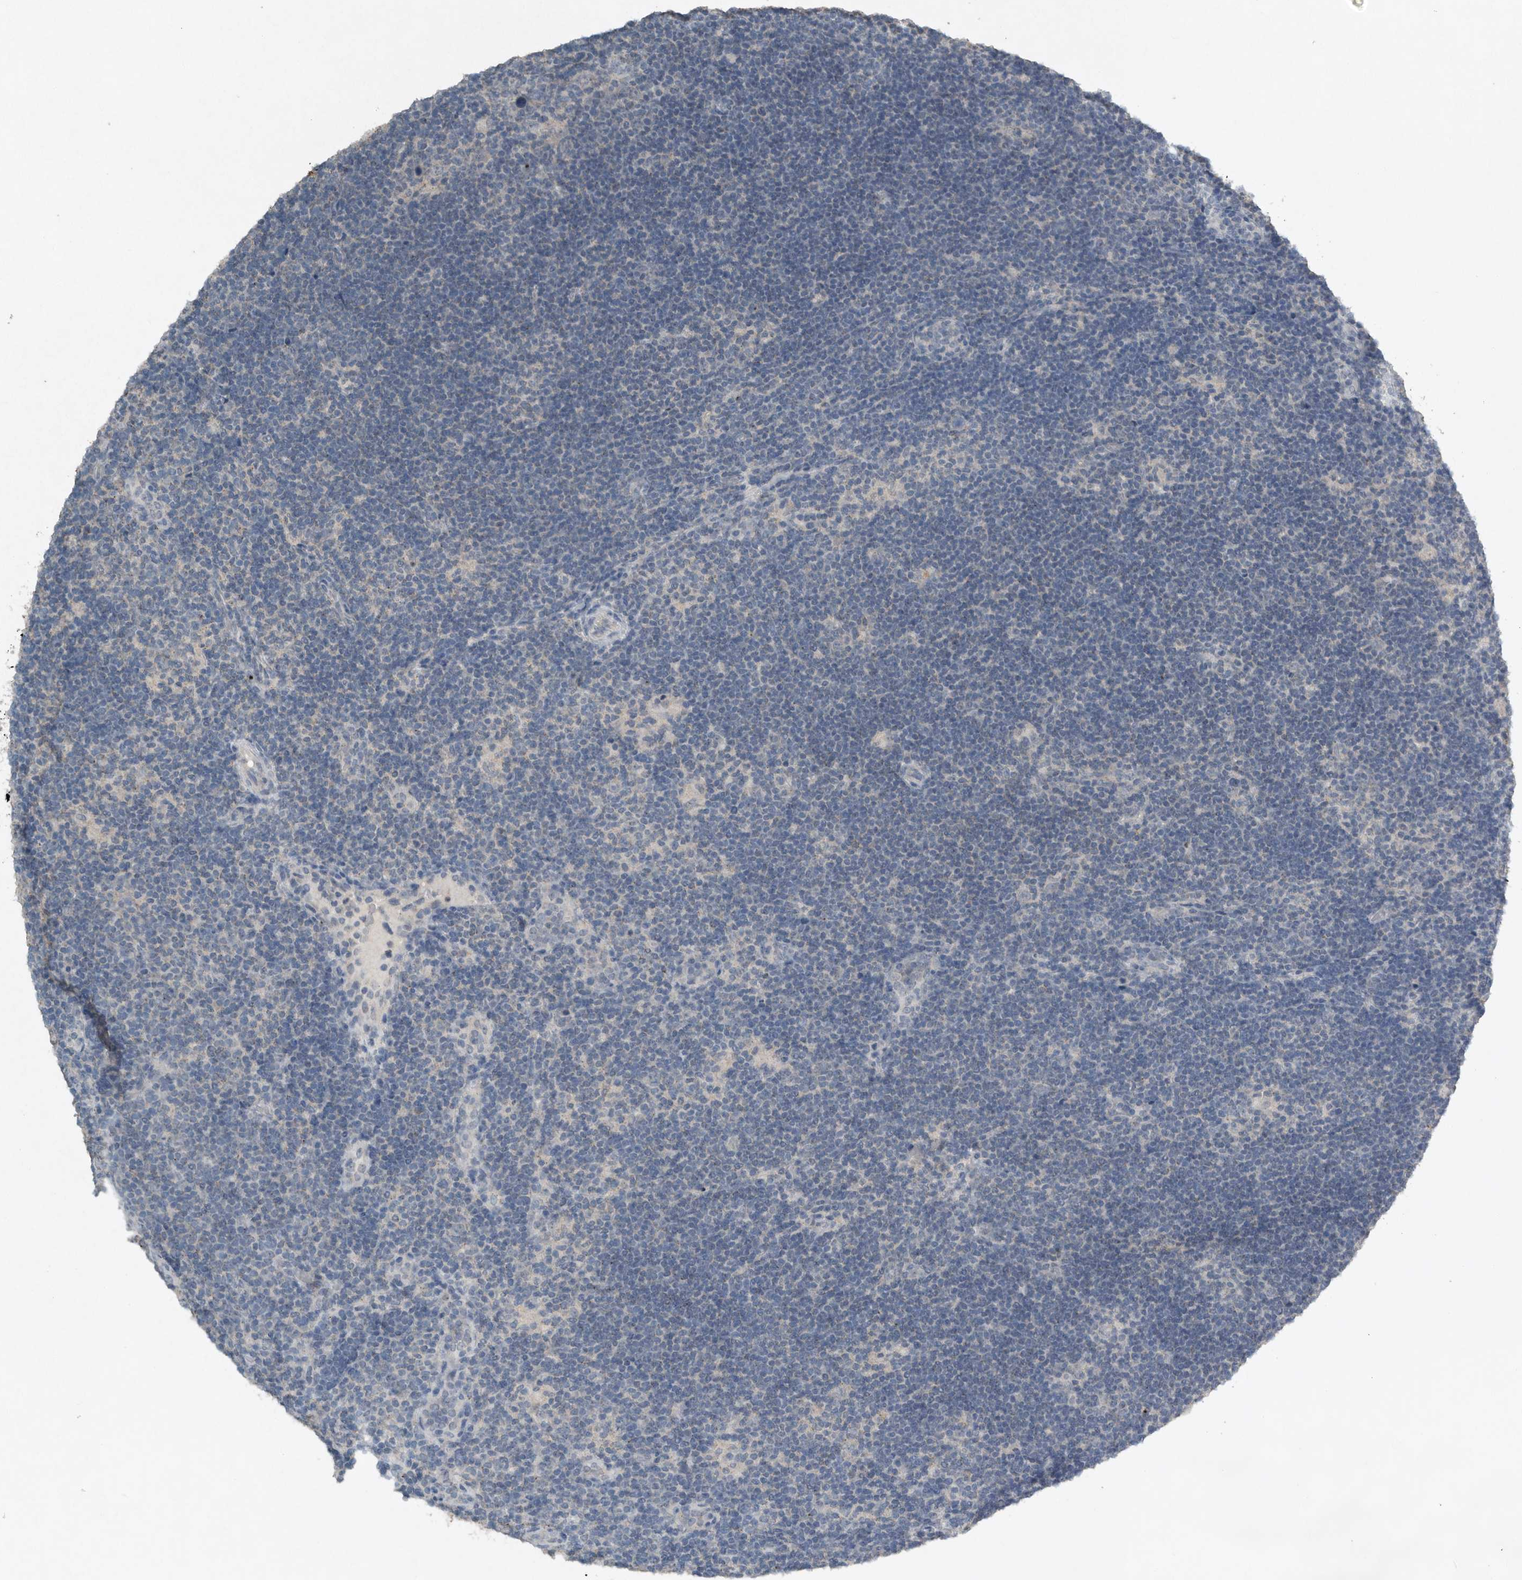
{"staining": {"intensity": "negative", "quantity": "none", "location": "none"}, "tissue": "lymphoma", "cell_type": "Tumor cells", "image_type": "cancer", "snomed": [{"axis": "morphology", "description": "Hodgkin's disease, NOS"}, {"axis": "topography", "description": "Lymph node"}], "caption": "Human lymphoma stained for a protein using immunohistochemistry (IHC) exhibits no expression in tumor cells.", "gene": "IL20", "patient": {"sex": "female", "age": 57}}